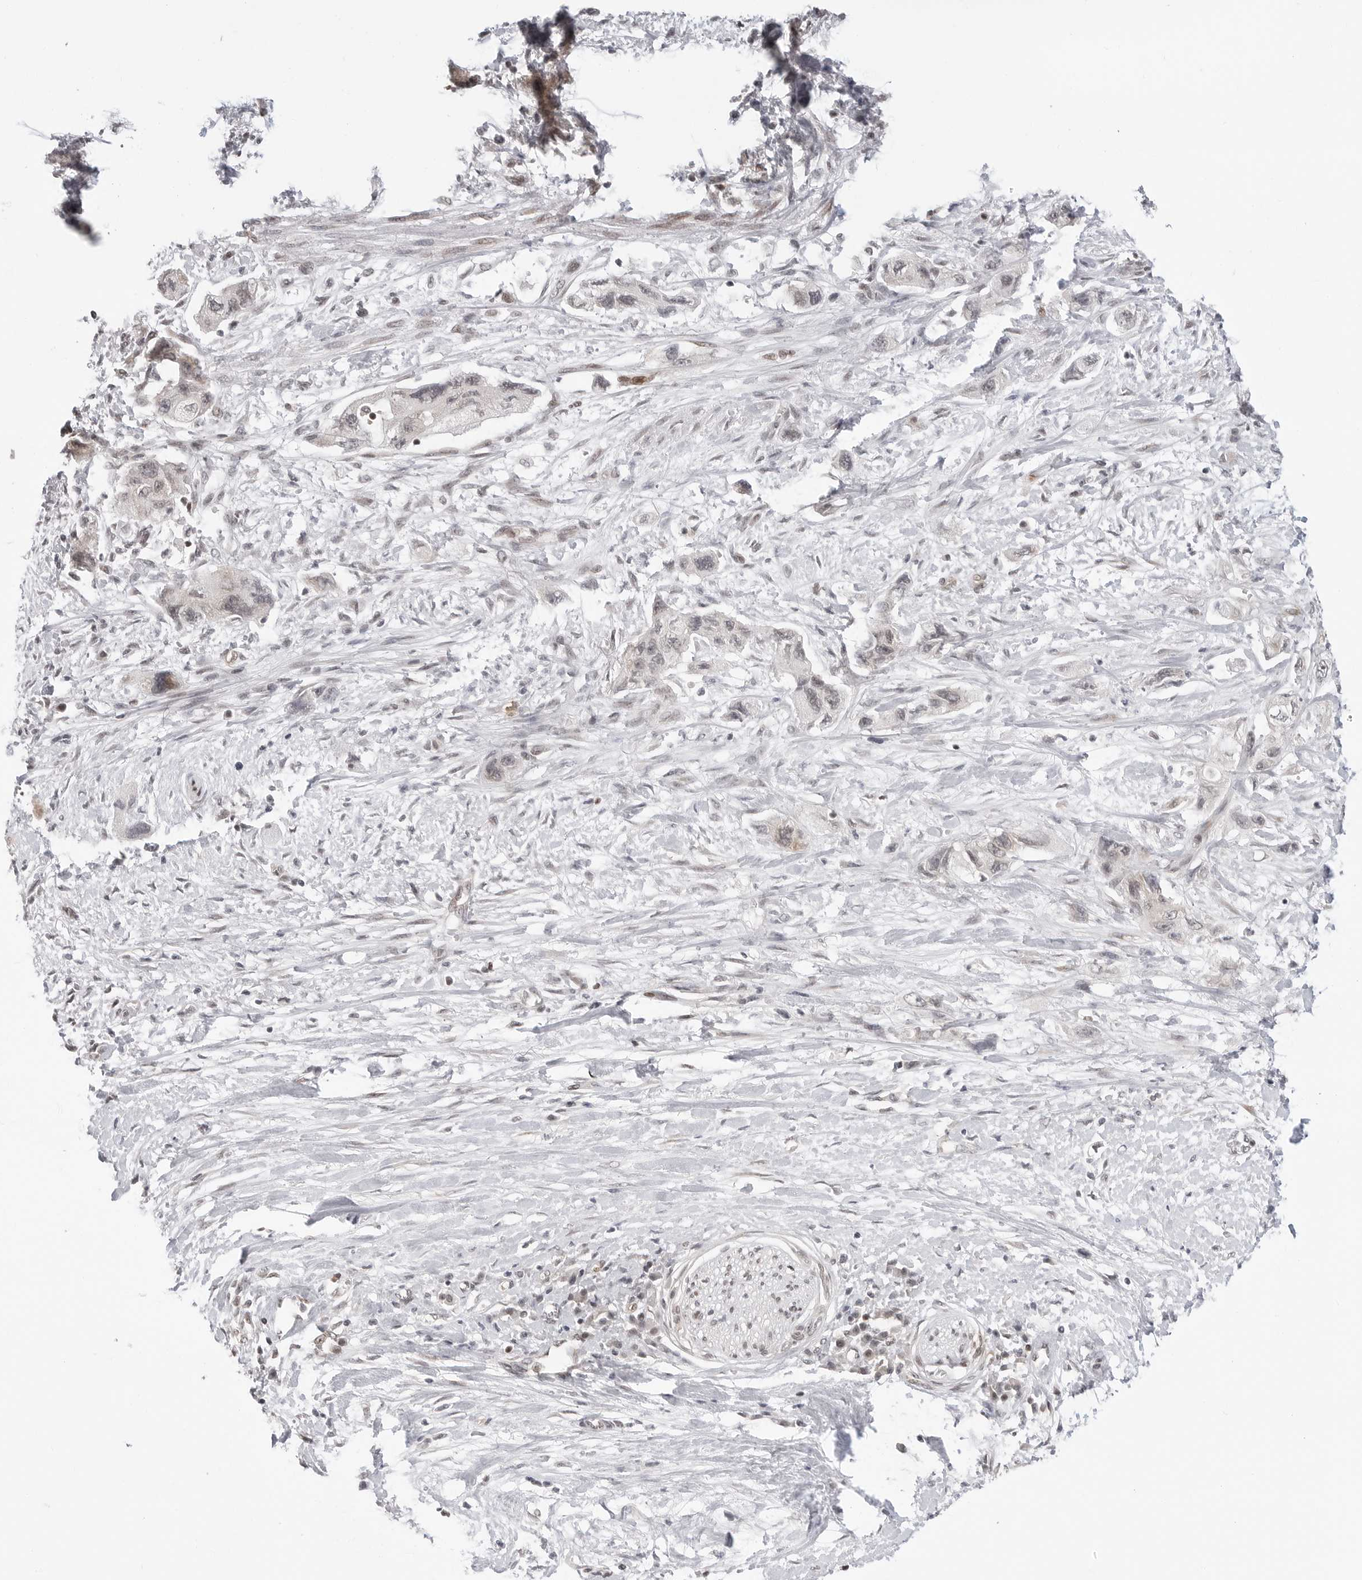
{"staining": {"intensity": "weak", "quantity": "<25%", "location": "cytoplasmic/membranous"}, "tissue": "pancreatic cancer", "cell_type": "Tumor cells", "image_type": "cancer", "snomed": [{"axis": "morphology", "description": "Adenocarcinoma, NOS"}, {"axis": "topography", "description": "Pancreas"}], "caption": "Immunohistochemical staining of human adenocarcinoma (pancreatic) demonstrates no significant staining in tumor cells.", "gene": "C8orf33", "patient": {"sex": "female", "age": 73}}